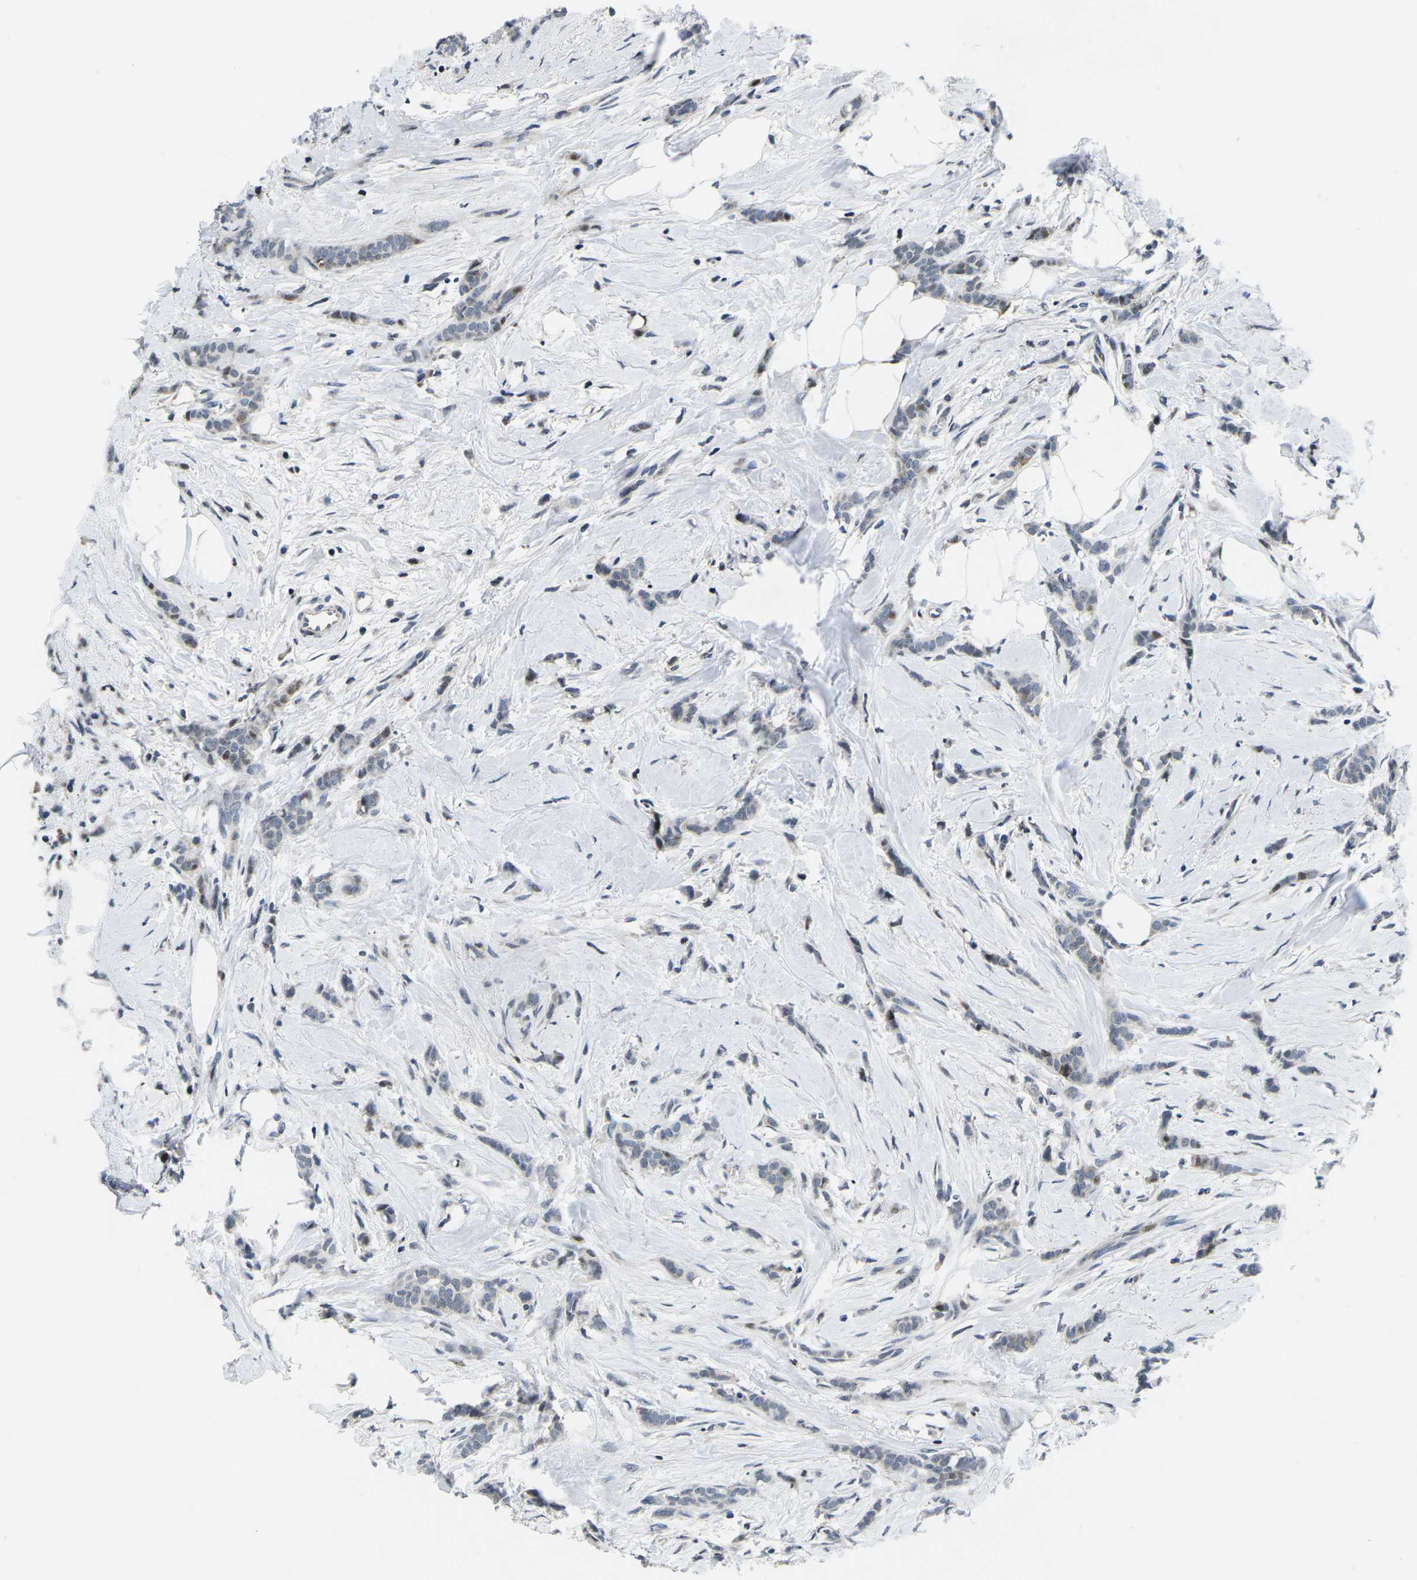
{"staining": {"intensity": "moderate", "quantity": "<25%", "location": "nuclear"}, "tissue": "breast cancer", "cell_type": "Tumor cells", "image_type": "cancer", "snomed": [{"axis": "morphology", "description": "Lobular carcinoma, in situ"}, {"axis": "morphology", "description": "Lobular carcinoma"}, {"axis": "topography", "description": "Breast"}], "caption": "Brown immunohistochemical staining in lobular carcinoma (breast) displays moderate nuclear expression in about <25% of tumor cells.", "gene": "CDC73", "patient": {"sex": "female", "age": 41}}